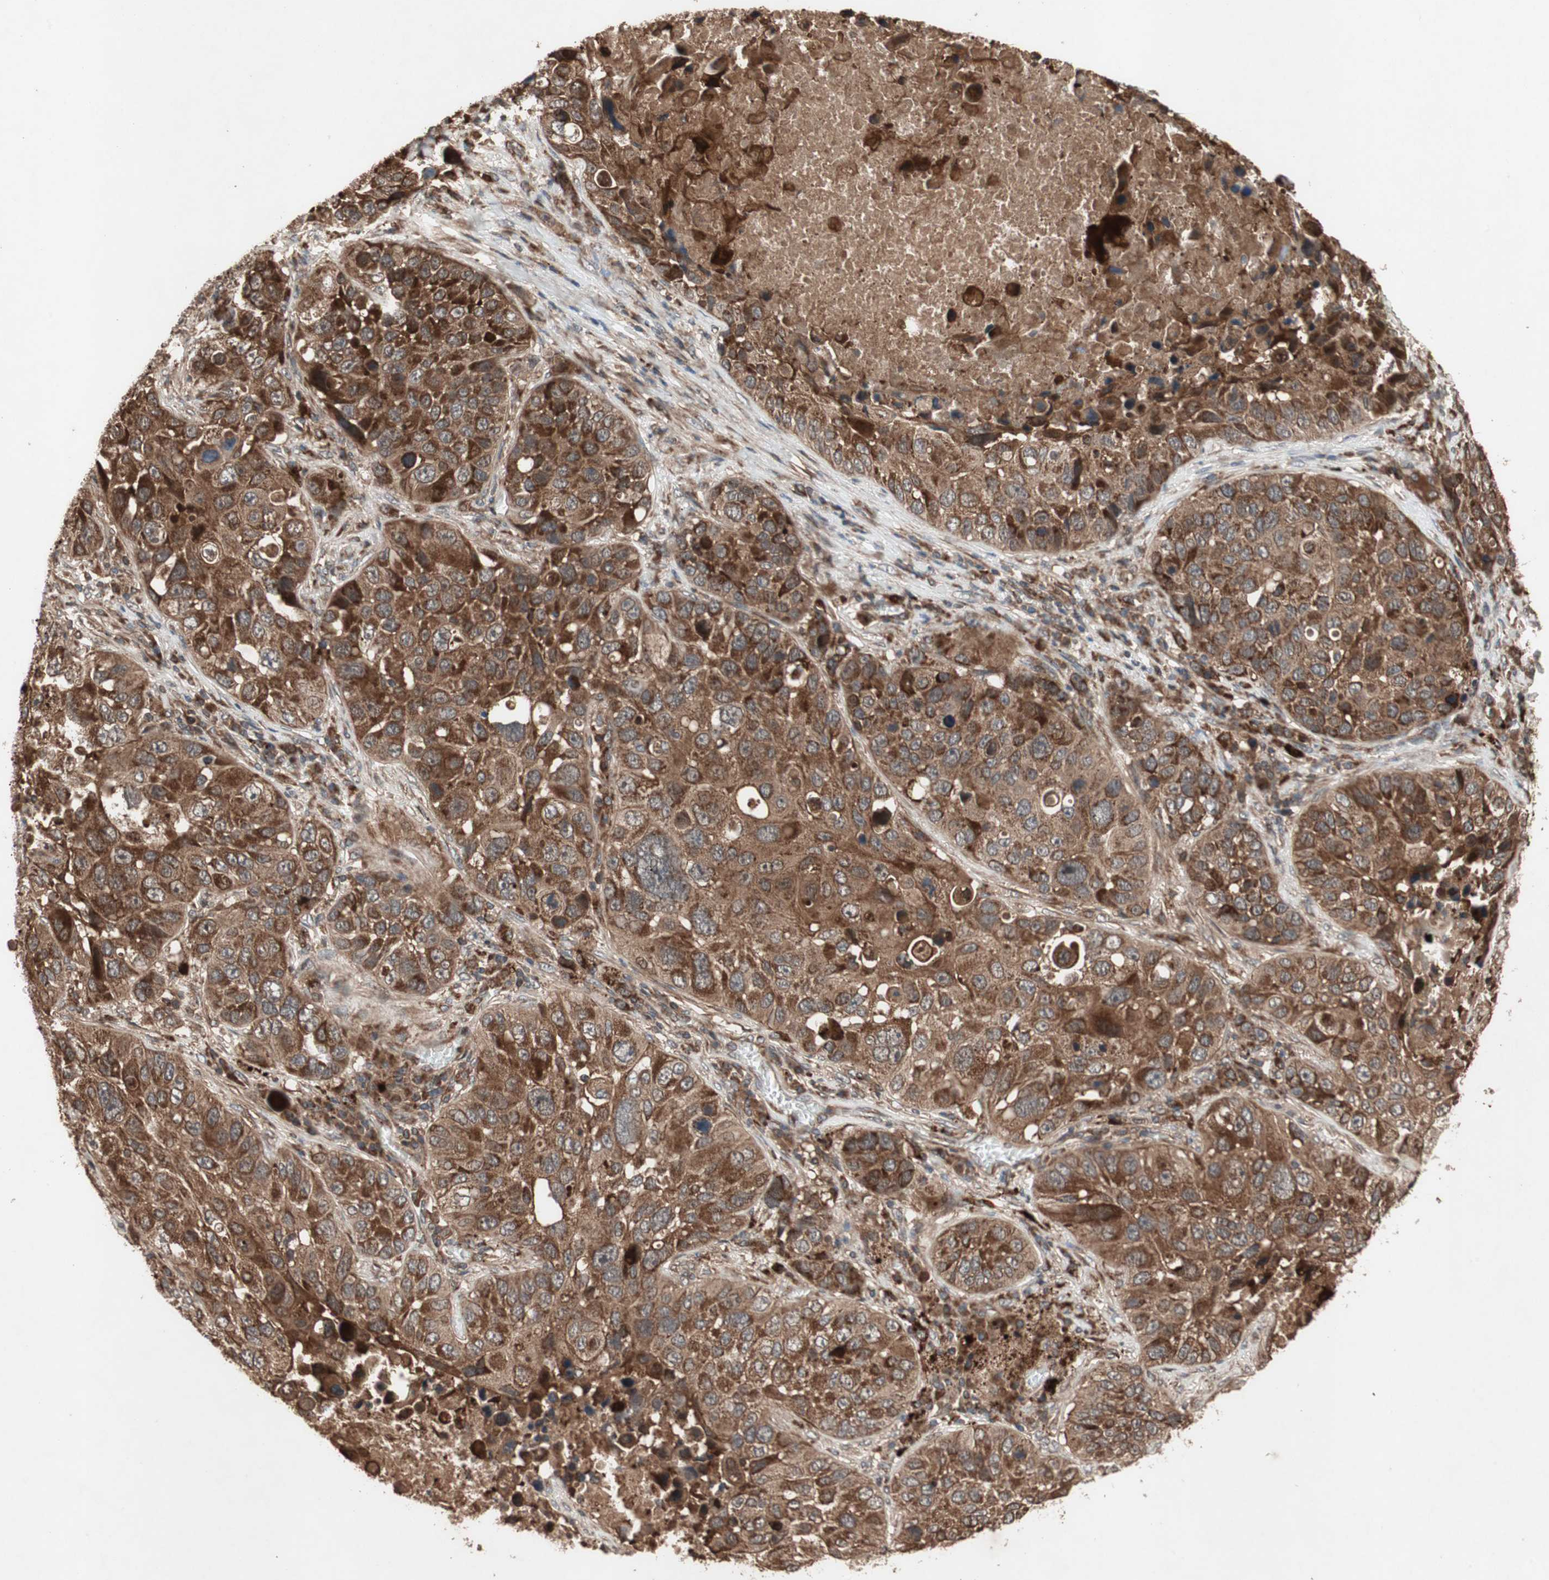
{"staining": {"intensity": "strong", "quantity": ">75%", "location": "cytoplasmic/membranous"}, "tissue": "lung cancer", "cell_type": "Tumor cells", "image_type": "cancer", "snomed": [{"axis": "morphology", "description": "Squamous cell carcinoma, NOS"}, {"axis": "topography", "description": "Lung"}], "caption": "Immunohistochemistry histopathology image of neoplastic tissue: human lung squamous cell carcinoma stained using IHC shows high levels of strong protein expression localized specifically in the cytoplasmic/membranous of tumor cells, appearing as a cytoplasmic/membranous brown color.", "gene": "RAB1A", "patient": {"sex": "male", "age": 57}}